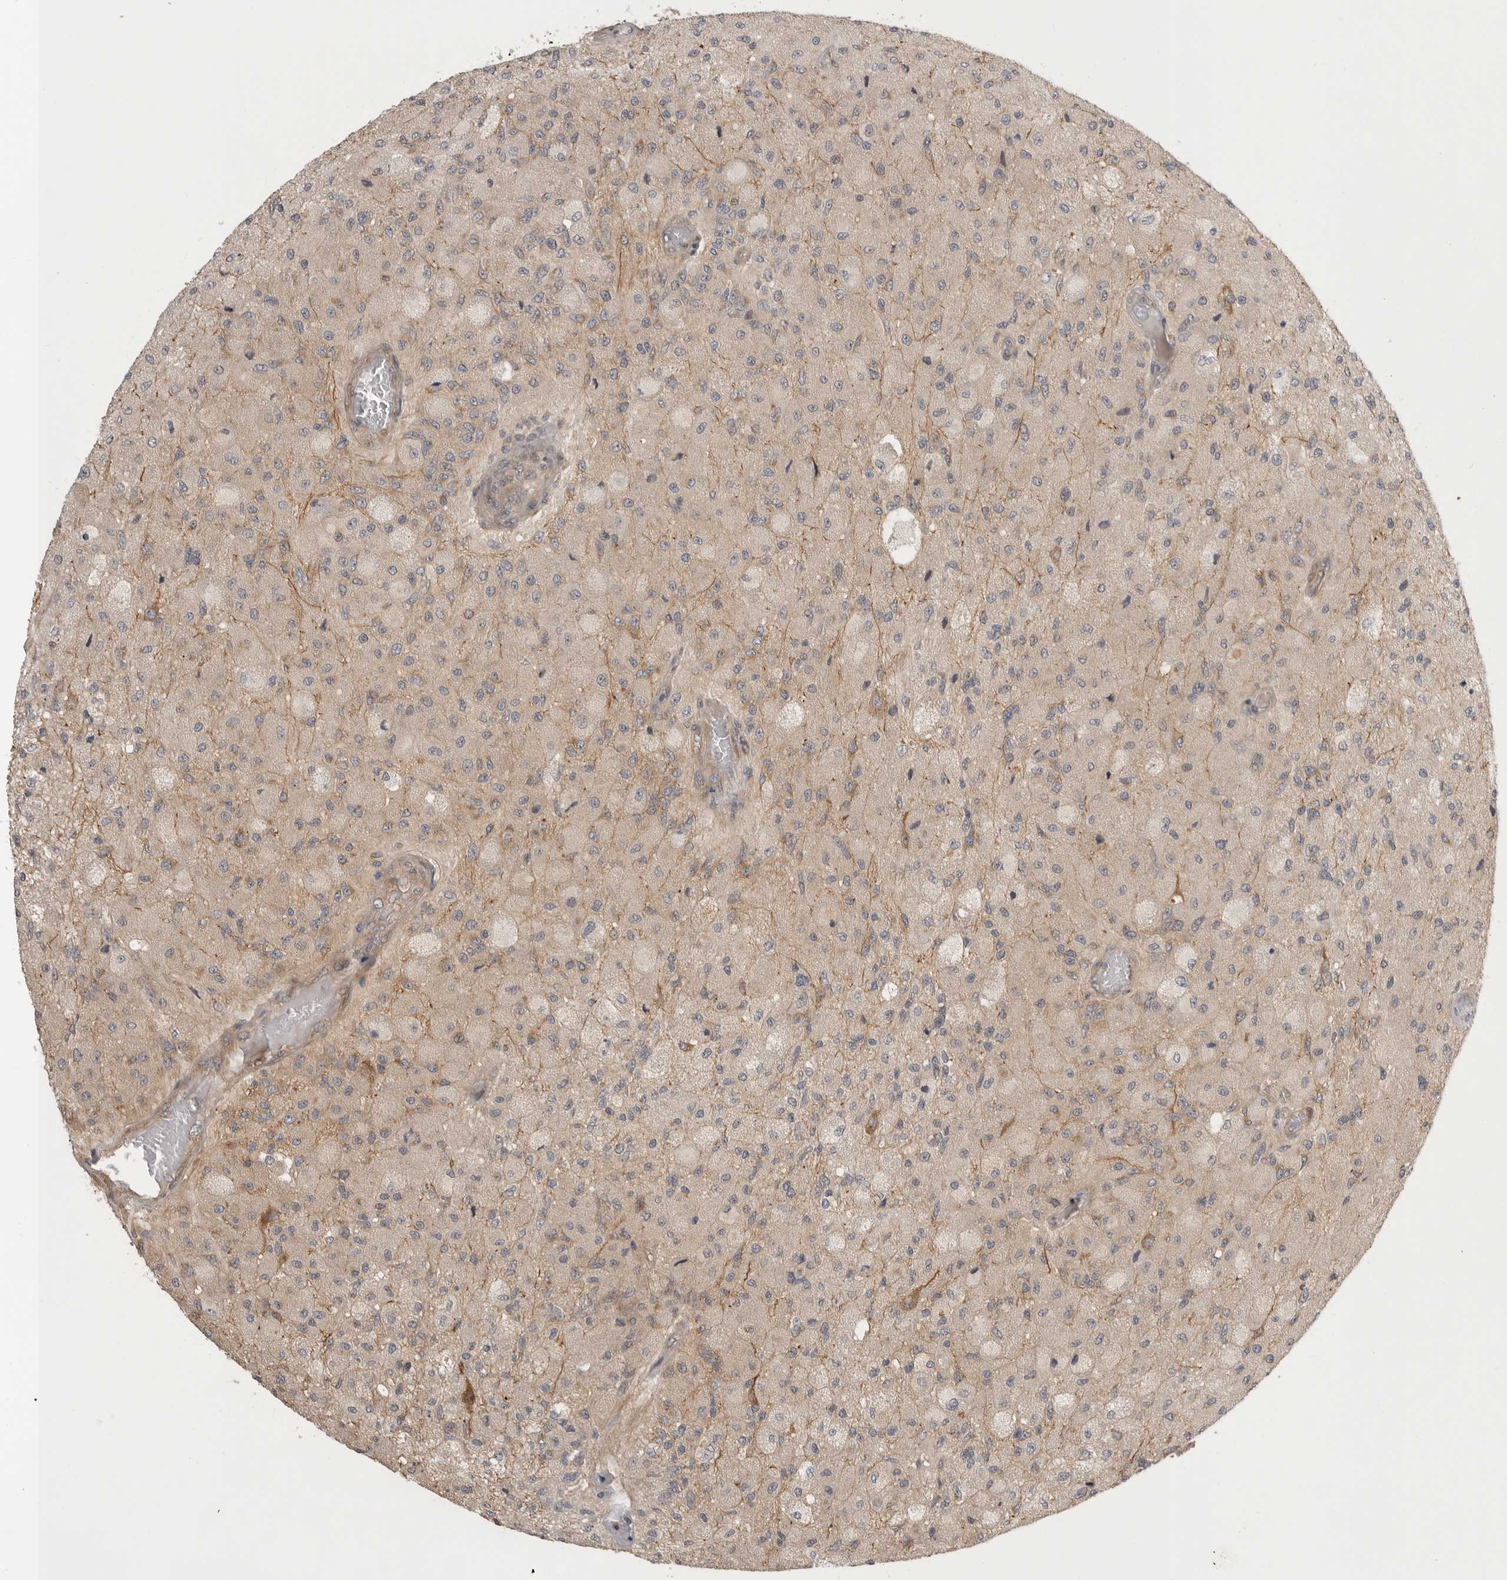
{"staining": {"intensity": "weak", "quantity": ">75%", "location": "cytoplasmic/membranous"}, "tissue": "glioma", "cell_type": "Tumor cells", "image_type": "cancer", "snomed": [{"axis": "morphology", "description": "Normal tissue, NOS"}, {"axis": "morphology", "description": "Glioma, malignant, High grade"}, {"axis": "topography", "description": "Cerebral cortex"}], "caption": "About >75% of tumor cells in glioma reveal weak cytoplasmic/membranous protein staining as visualized by brown immunohistochemical staining.", "gene": "CUEDC1", "patient": {"sex": "male", "age": 77}}